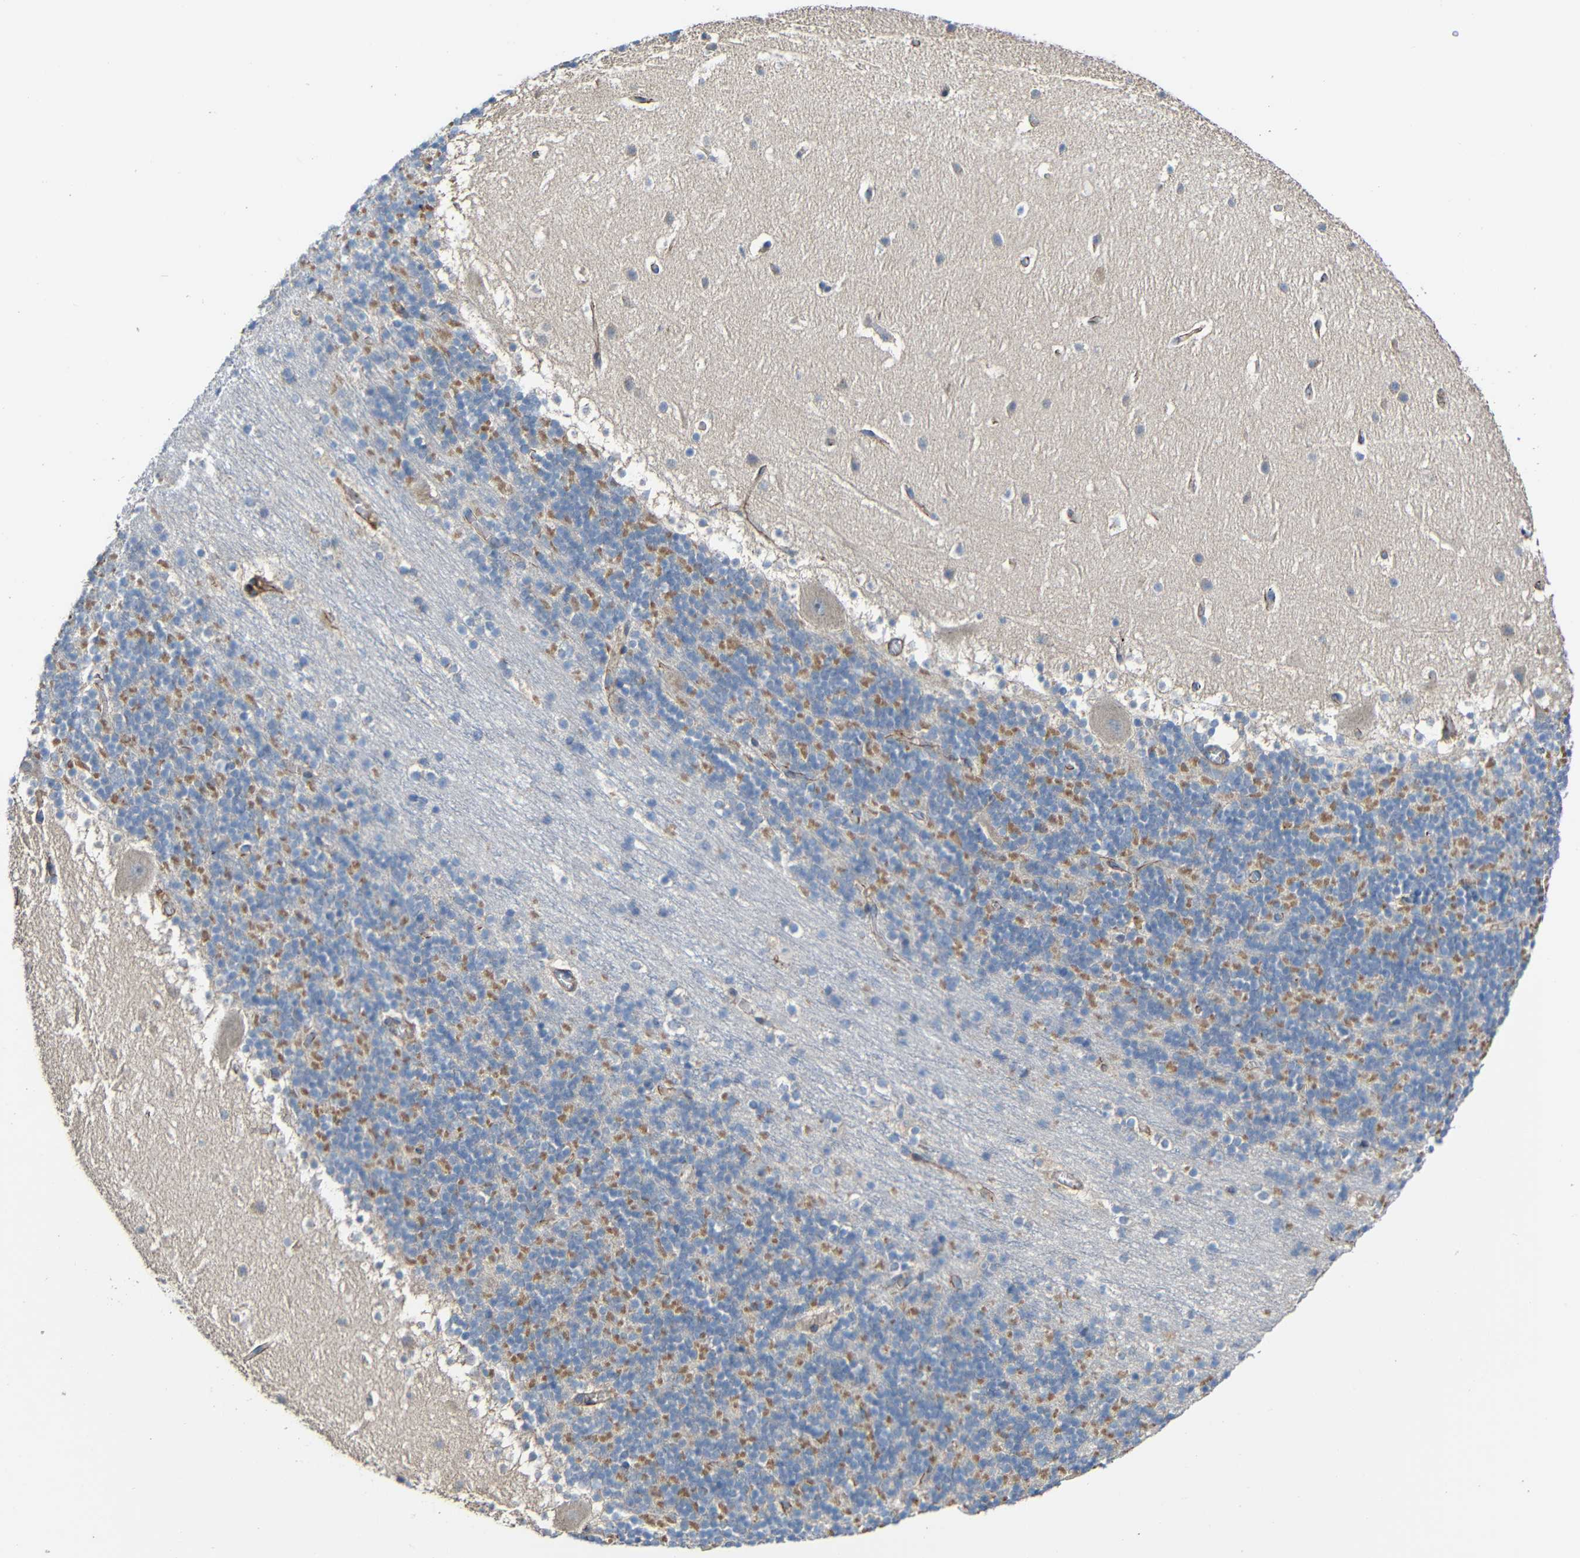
{"staining": {"intensity": "moderate", "quantity": "25%-75%", "location": "cytoplasmic/membranous"}, "tissue": "cerebellum", "cell_type": "Cells in granular layer", "image_type": "normal", "snomed": [{"axis": "morphology", "description": "Normal tissue, NOS"}, {"axis": "topography", "description": "Cerebellum"}], "caption": "Cerebellum stained with IHC demonstrates moderate cytoplasmic/membranous positivity in approximately 25%-75% of cells in granular layer.", "gene": "RHOT2", "patient": {"sex": "male", "age": 45}}